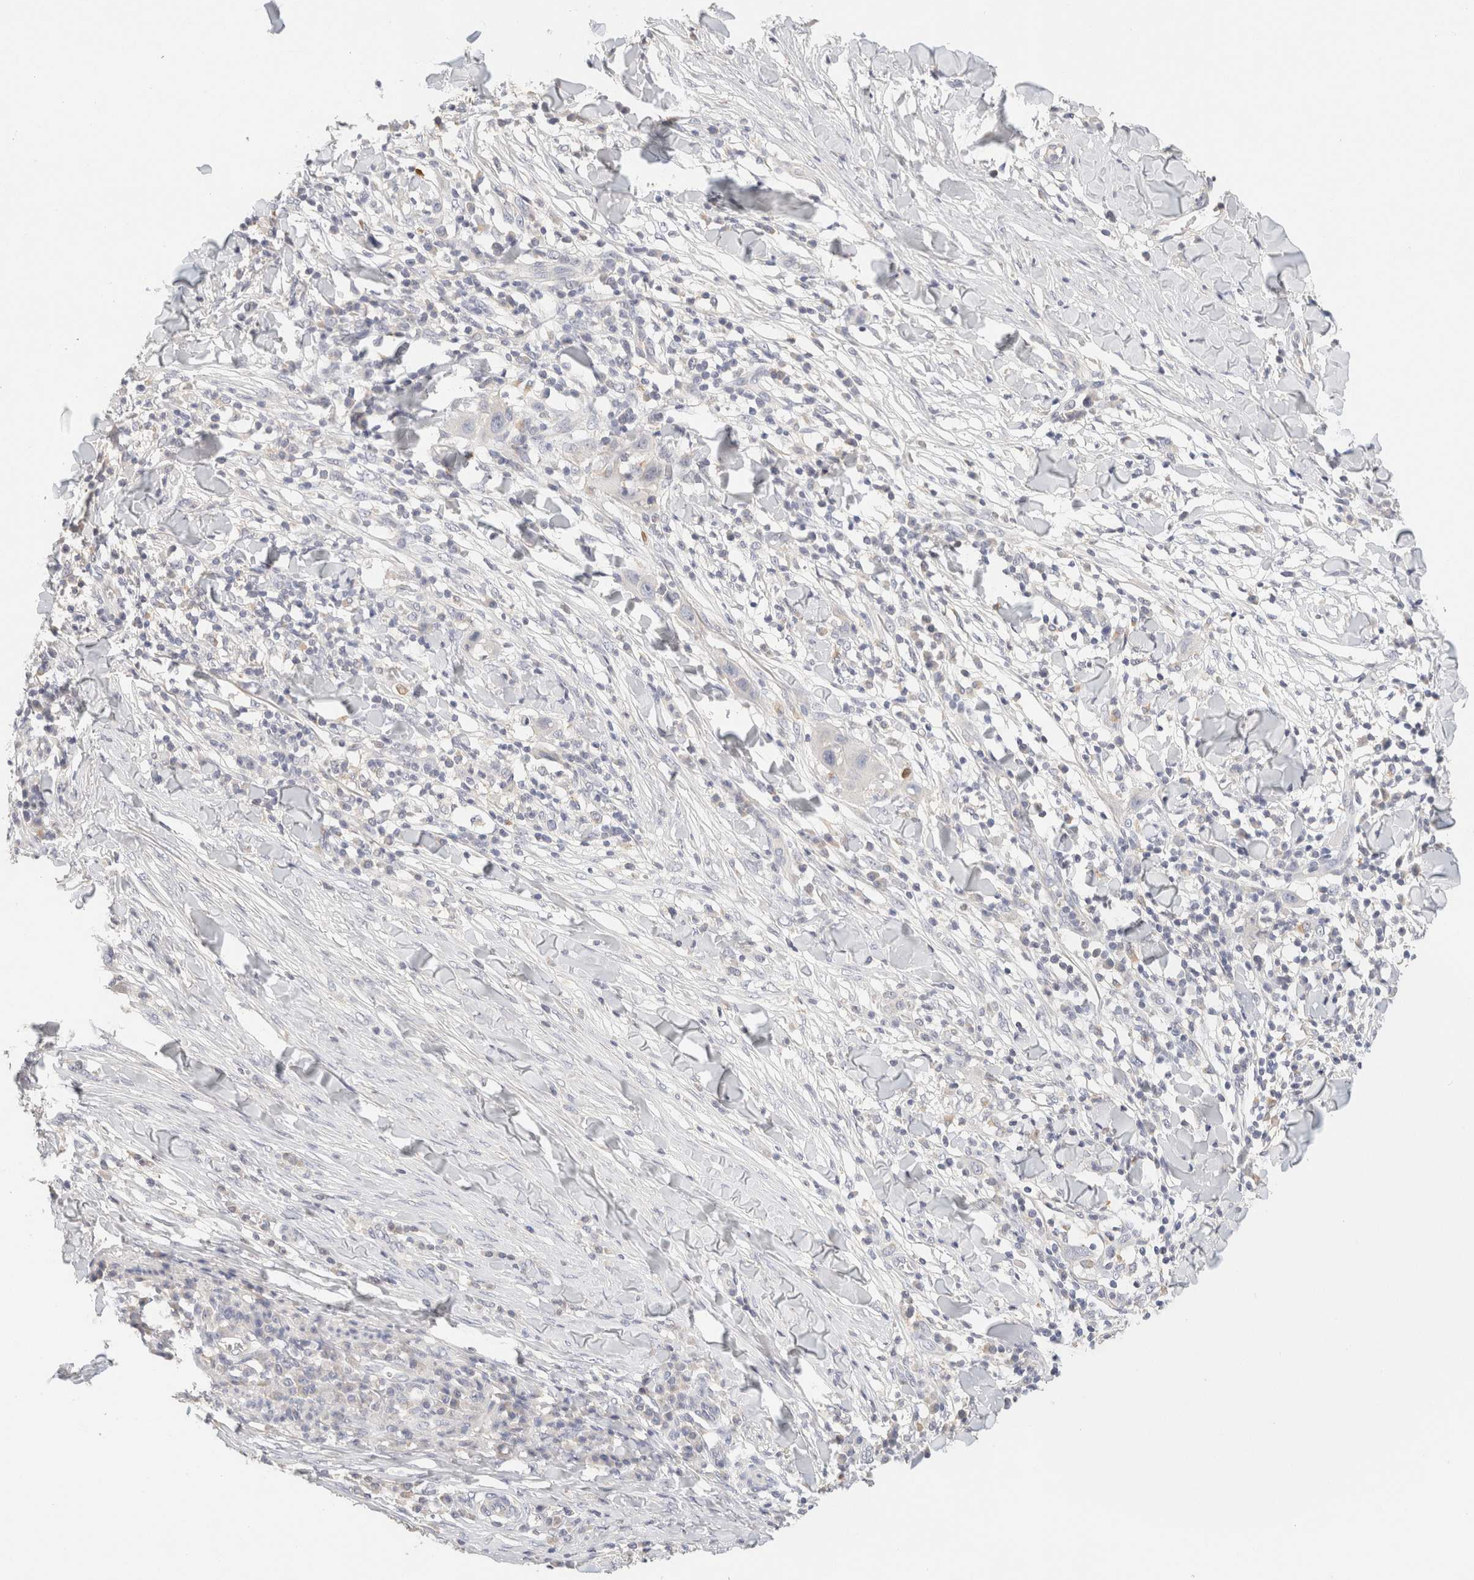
{"staining": {"intensity": "negative", "quantity": "none", "location": "none"}, "tissue": "skin cancer", "cell_type": "Tumor cells", "image_type": "cancer", "snomed": [{"axis": "morphology", "description": "Squamous cell carcinoma, NOS"}, {"axis": "topography", "description": "Skin"}], "caption": "The IHC image has no significant positivity in tumor cells of skin squamous cell carcinoma tissue.", "gene": "SCGB2A2", "patient": {"sex": "male", "age": 24}}